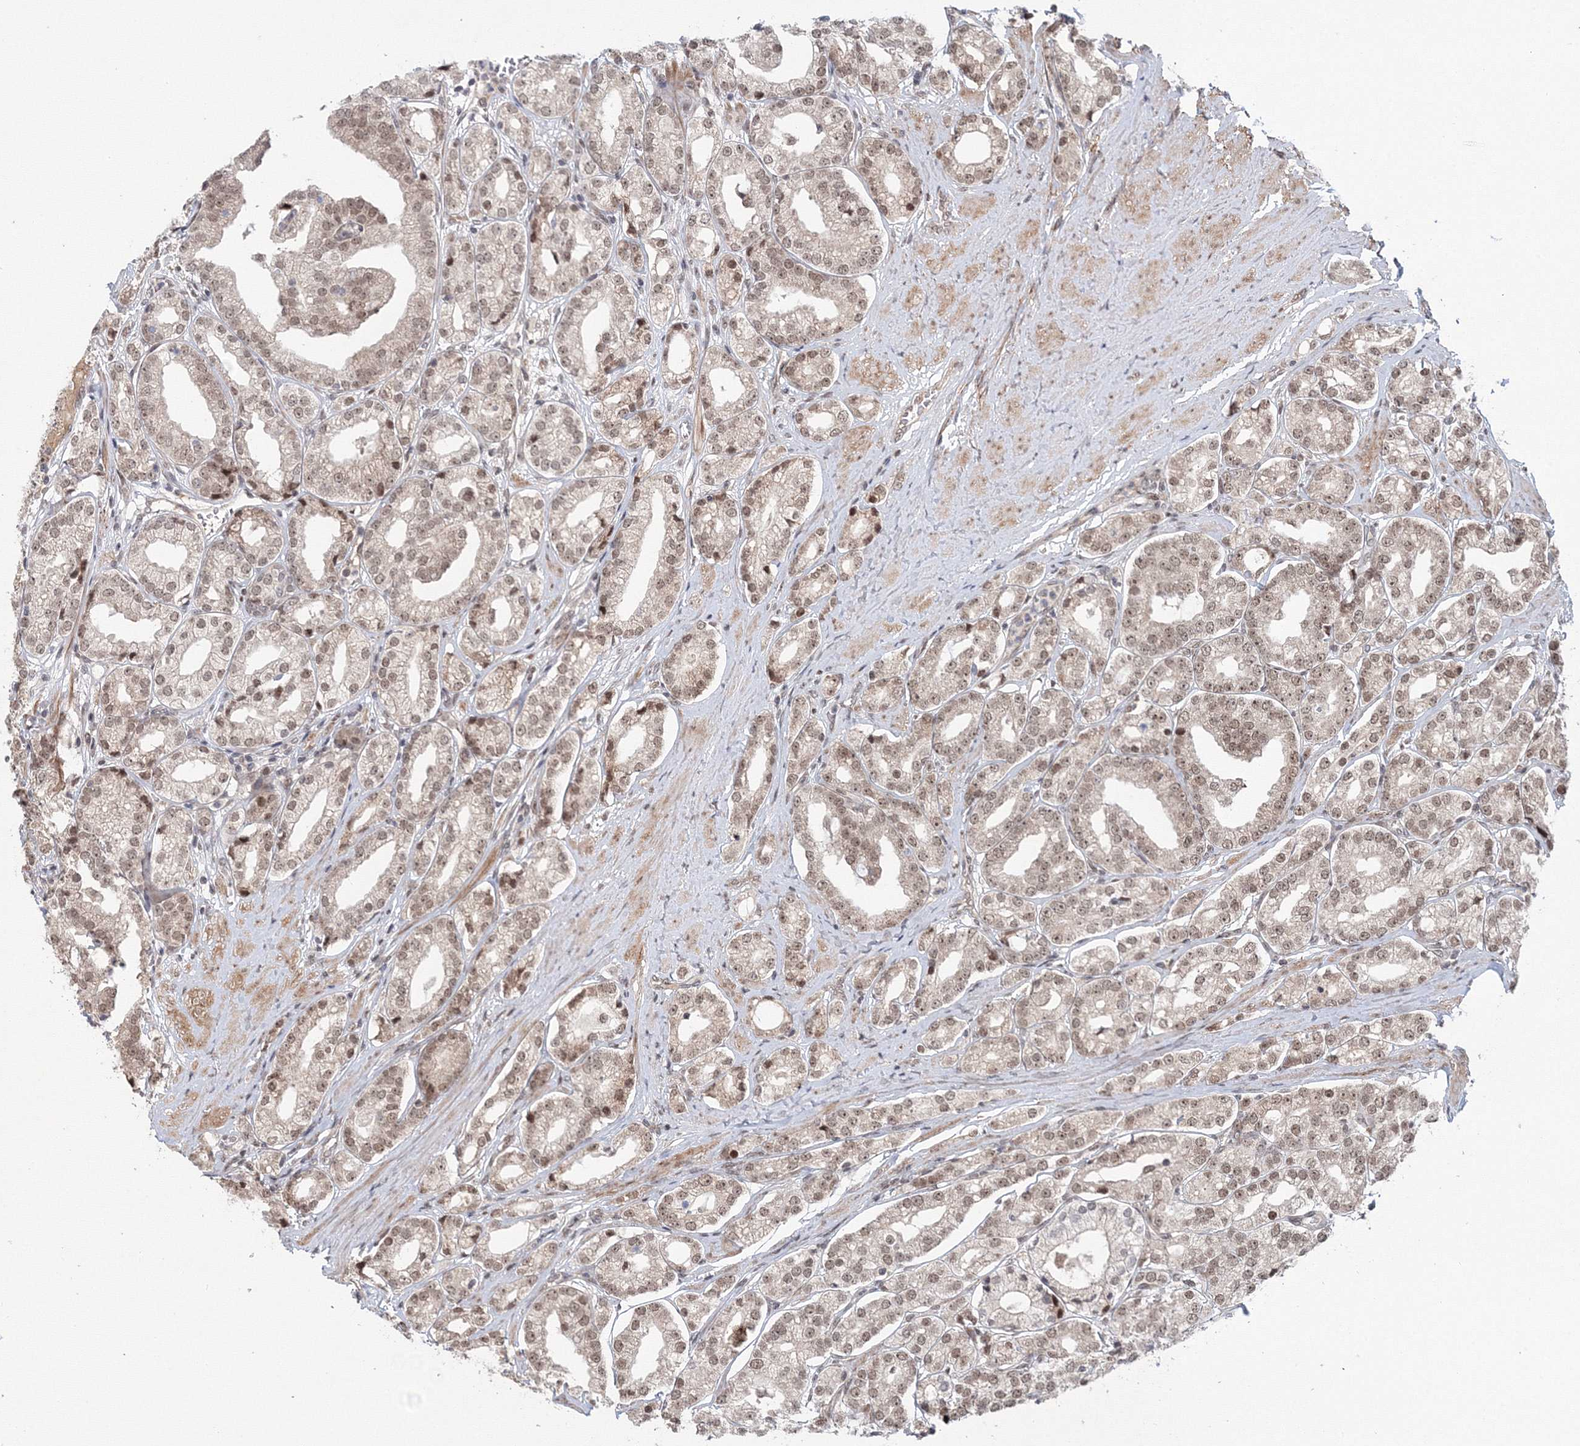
{"staining": {"intensity": "weak", "quantity": ">75%", "location": "nuclear"}, "tissue": "prostate cancer", "cell_type": "Tumor cells", "image_type": "cancer", "snomed": [{"axis": "morphology", "description": "Adenocarcinoma, High grade"}, {"axis": "topography", "description": "Prostate"}], "caption": "This histopathology image demonstrates prostate cancer (high-grade adenocarcinoma) stained with immunohistochemistry (IHC) to label a protein in brown. The nuclear of tumor cells show weak positivity for the protein. Nuclei are counter-stained blue.", "gene": "NOA1", "patient": {"sex": "male", "age": 69}}